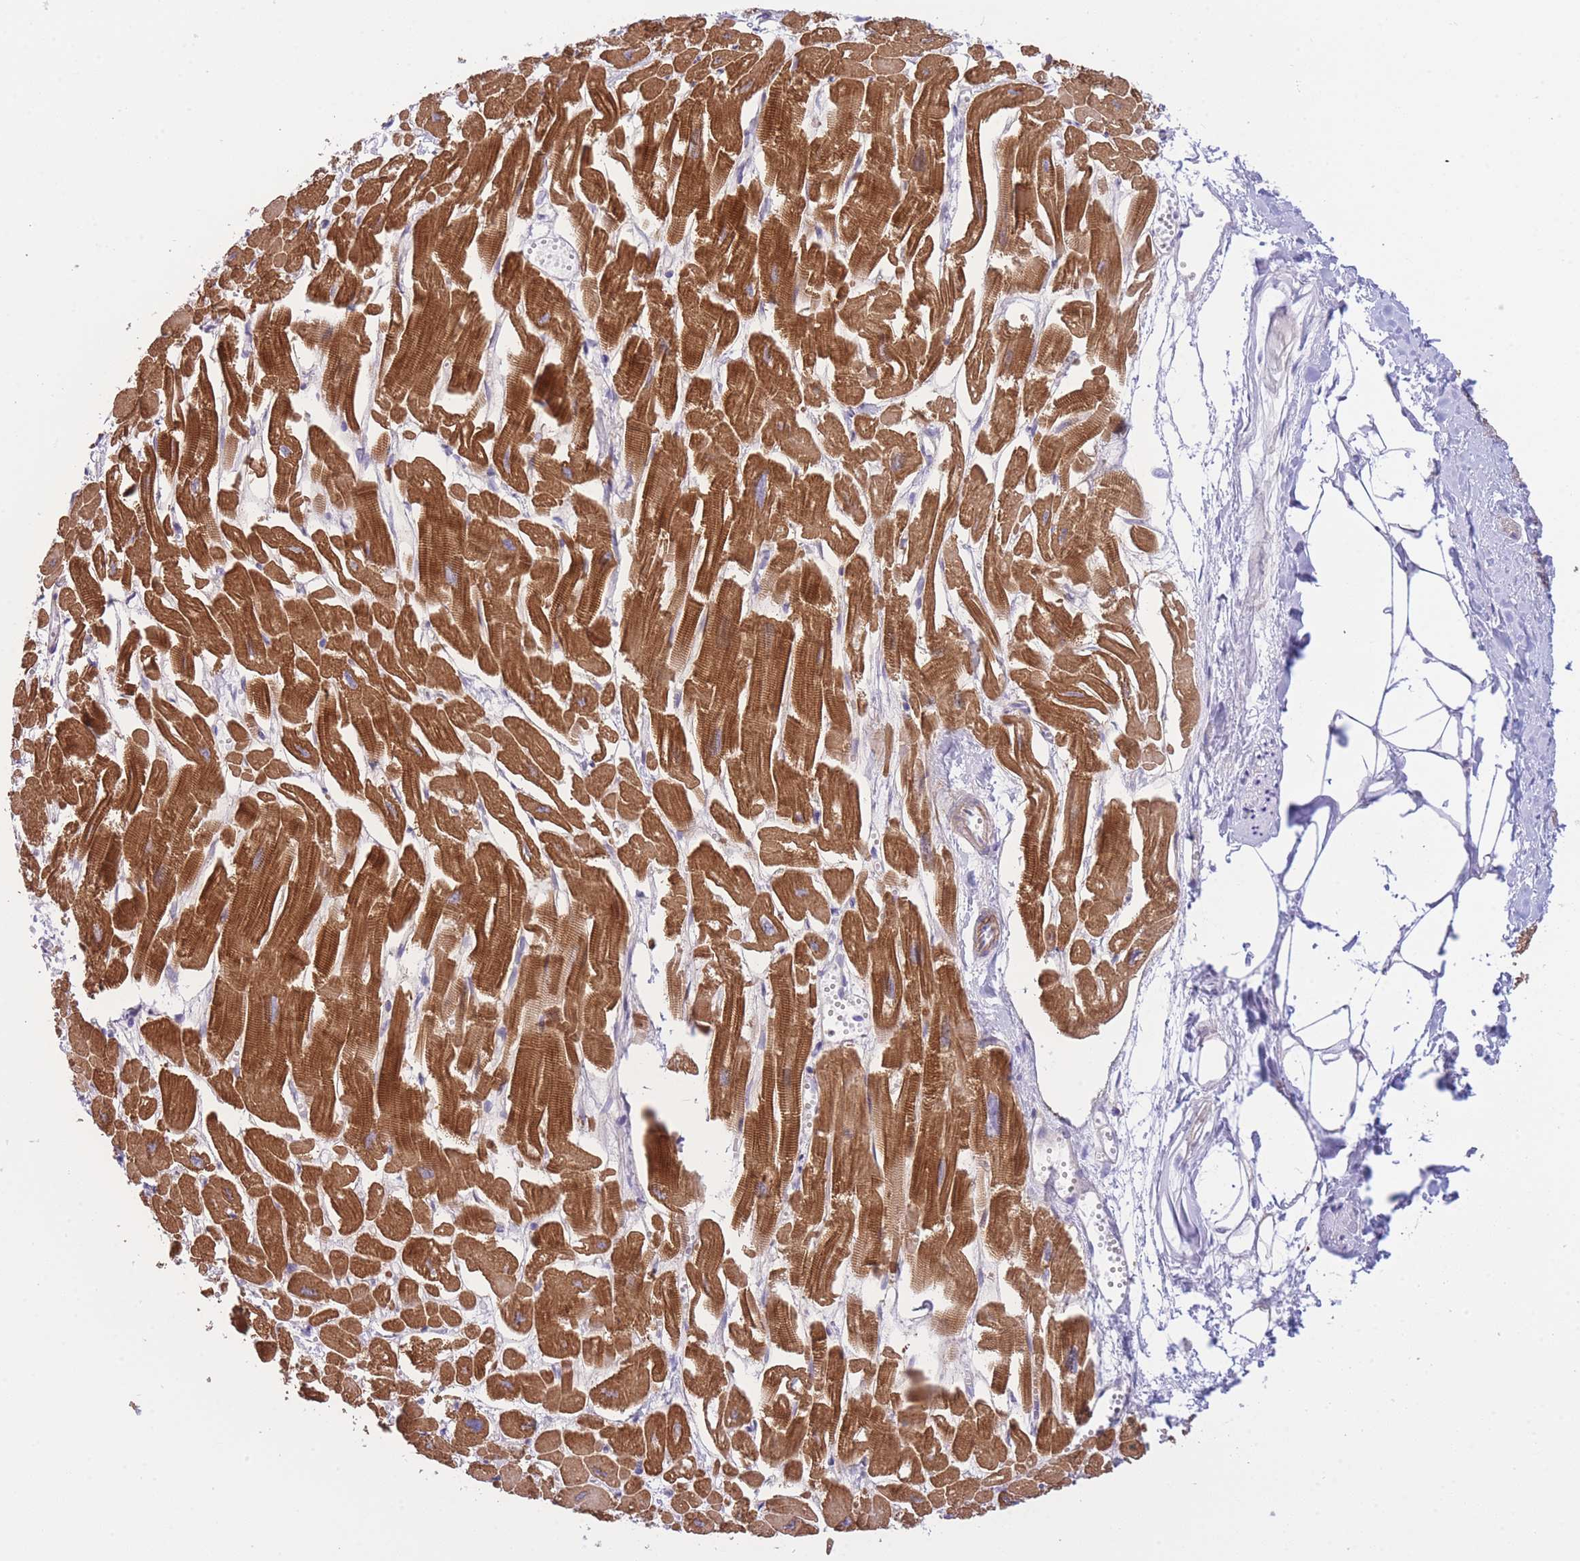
{"staining": {"intensity": "strong", "quantity": ">75%", "location": "cytoplasmic/membranous"}, "tissue": "heart muscle", "cell_type": "Cardiomyocytes", "image_type": "normal", "snomed": [{"axis": "morphology", "description": "Normal tissue, NOS"}, {"axis": "topography", "description": "Heart"}], "caption": "Immunohistochemistry staining of normal heart muscle, which shows high levels of strong cytoplasmic/membranous expression in about >75% of cardiomyocytes indicating strong cytoplasmic/membranous protein positivity. The staining was performed using DAB (brown) for protein detection and nuclei were counterstained in hematoxylin (blue).", "gene": "PLBD1", "patient": {"sex": "male", "age": 54}}